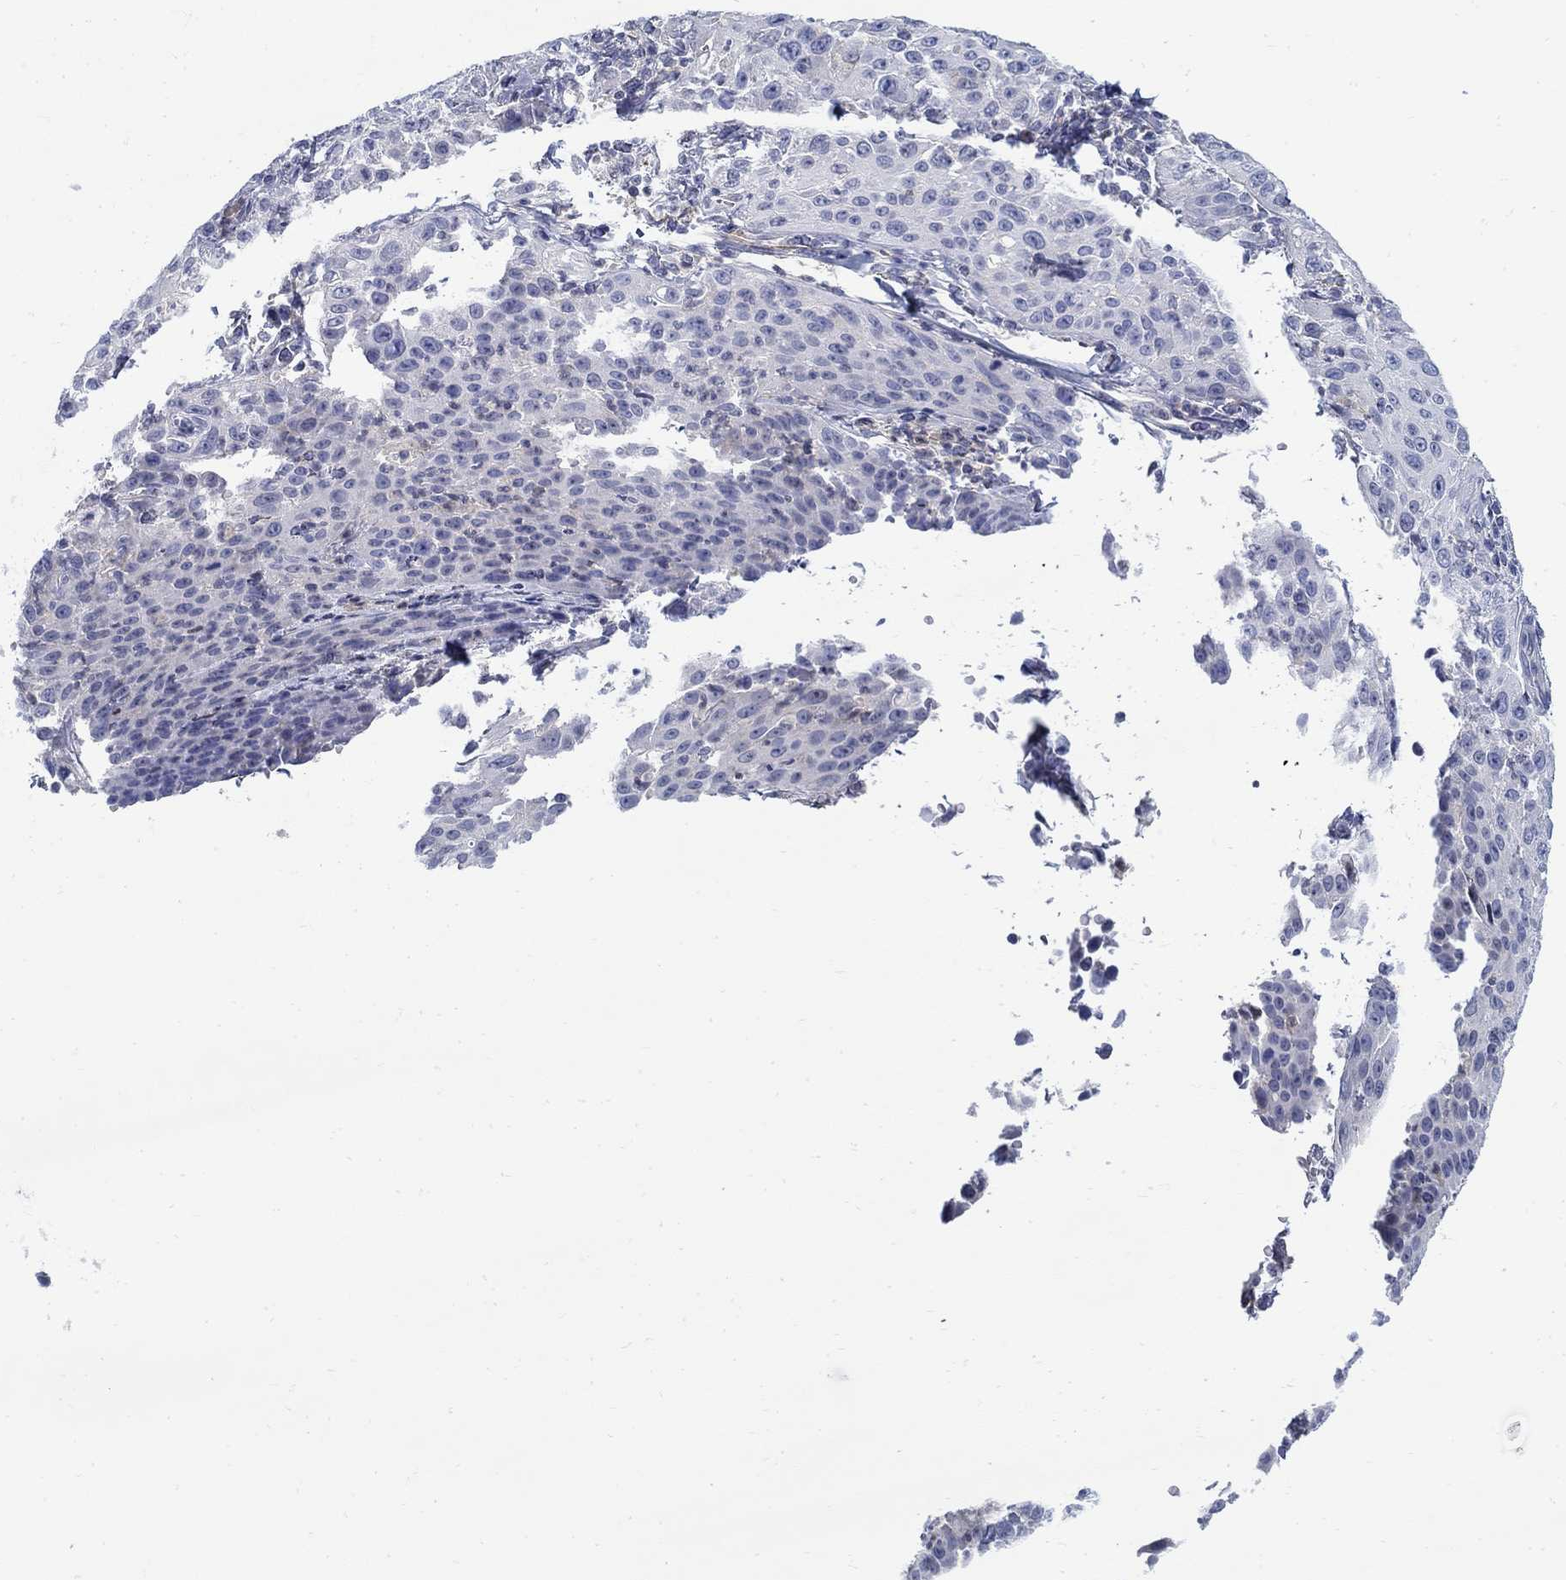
{"staining": {"intensity": "negative", "quantity": "none", "location": "none"}, "tissue": "cervical cancer", "cell_type": "Tumor cells", "image_type": "cancer", "snomed": [{"axis": "morphology", "description": "Squamous cell carcinoma, NOS"}, {"axis": "topography", "description": "Cervix"}], "caption": "There is no significant expression in tumor cells of cervical cancer (squamous cell carcinoma).", "gene": "ABCA4", "patient": {"sex": "female", "age": 26}}